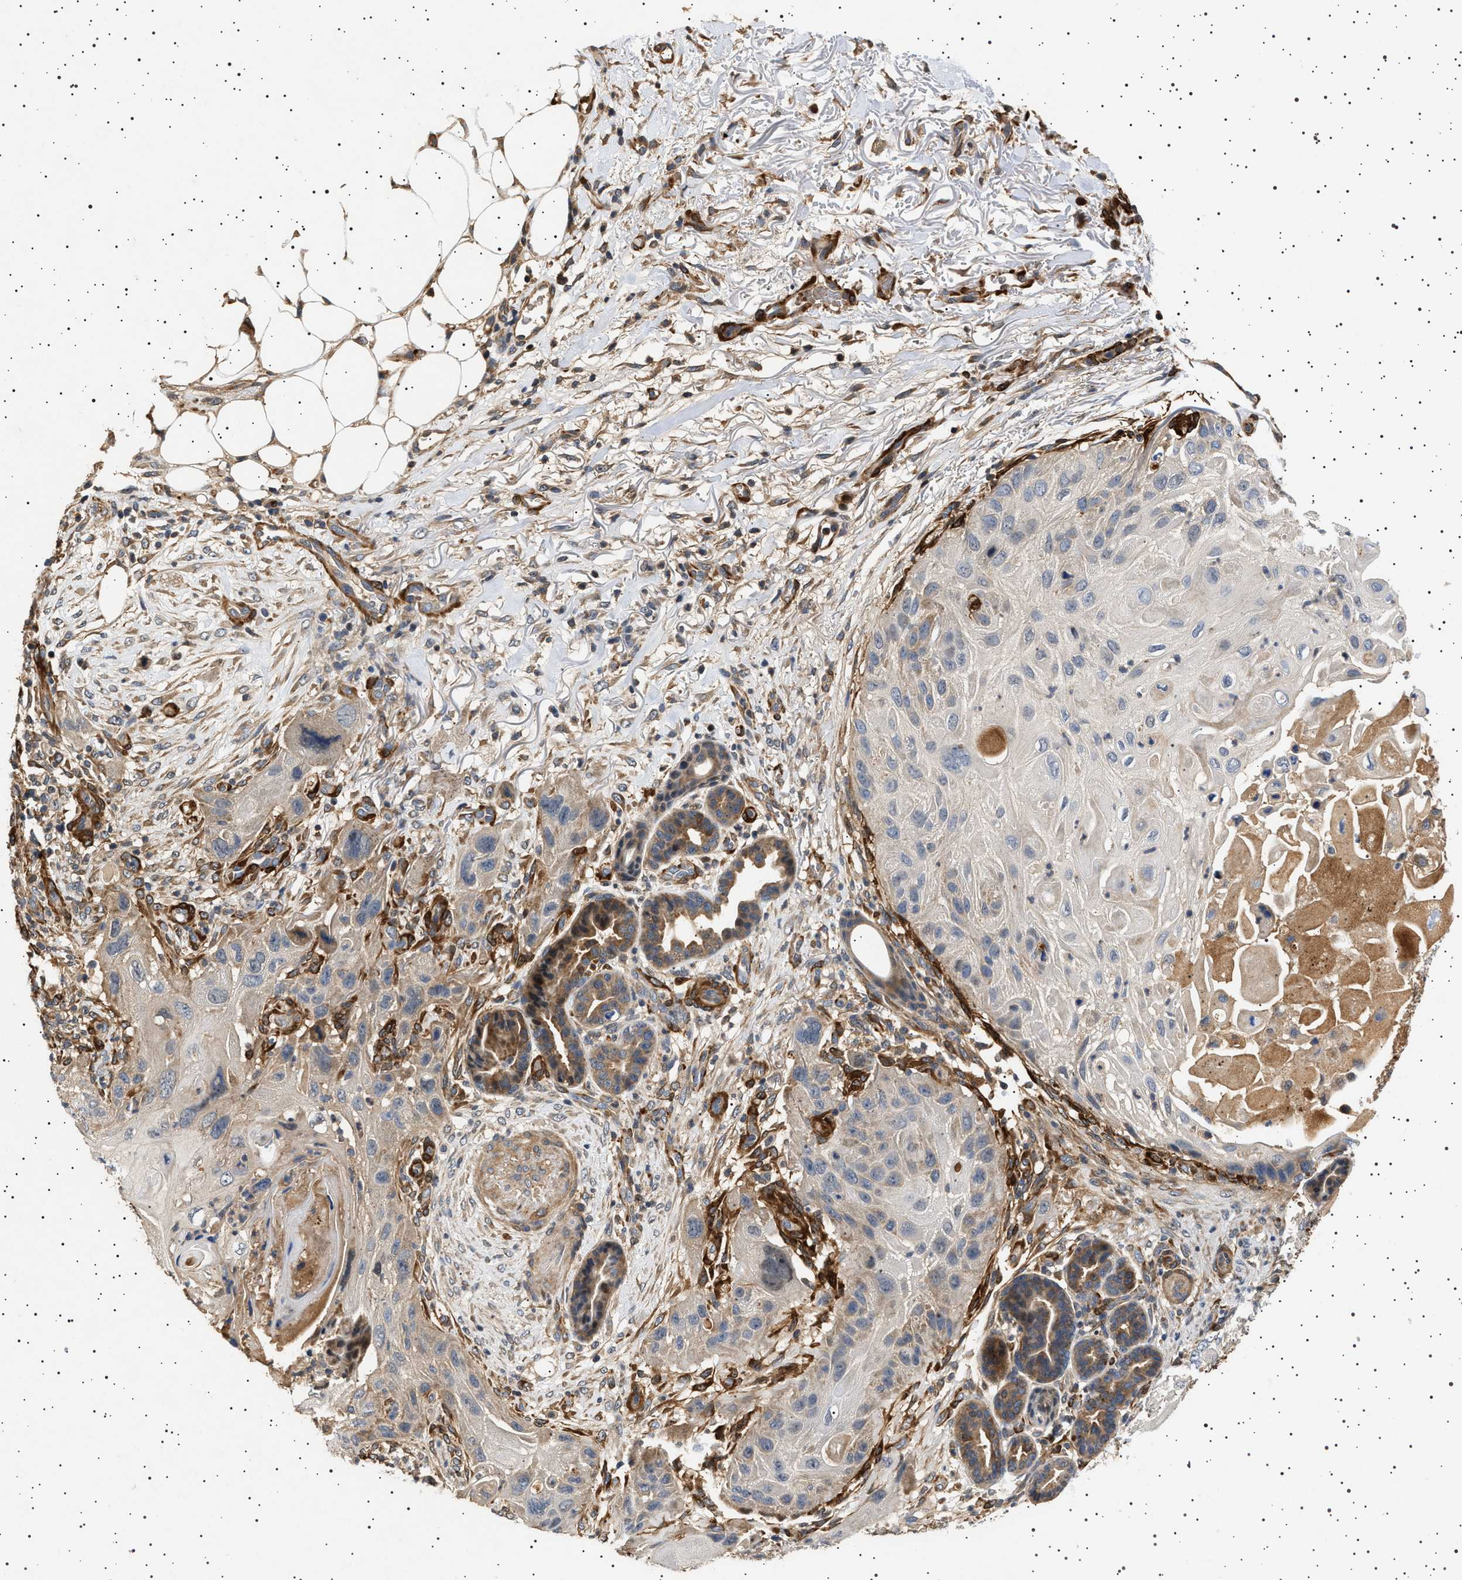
{"staining": {"intensity": "weak", "quantity": "<25%", "location": "cytoplasmic/membranous"}, "tissue": "skin cancer", "cell_type": "Tumor cells", "image_type": "cancer", "snomed": [{"axis": "morphology", "description": "Squamous cell carcinoma, NOS"}, {"axis": "topography", "description": "Skin"}], "caption": "This is an immunohistochemistry (IHC) micrograph of human skin squamous cell carcinoma. There is no positivity in tumor cells.", "gene": "GUCY1B1", "patient": {"sex": "female", "age": 77}}